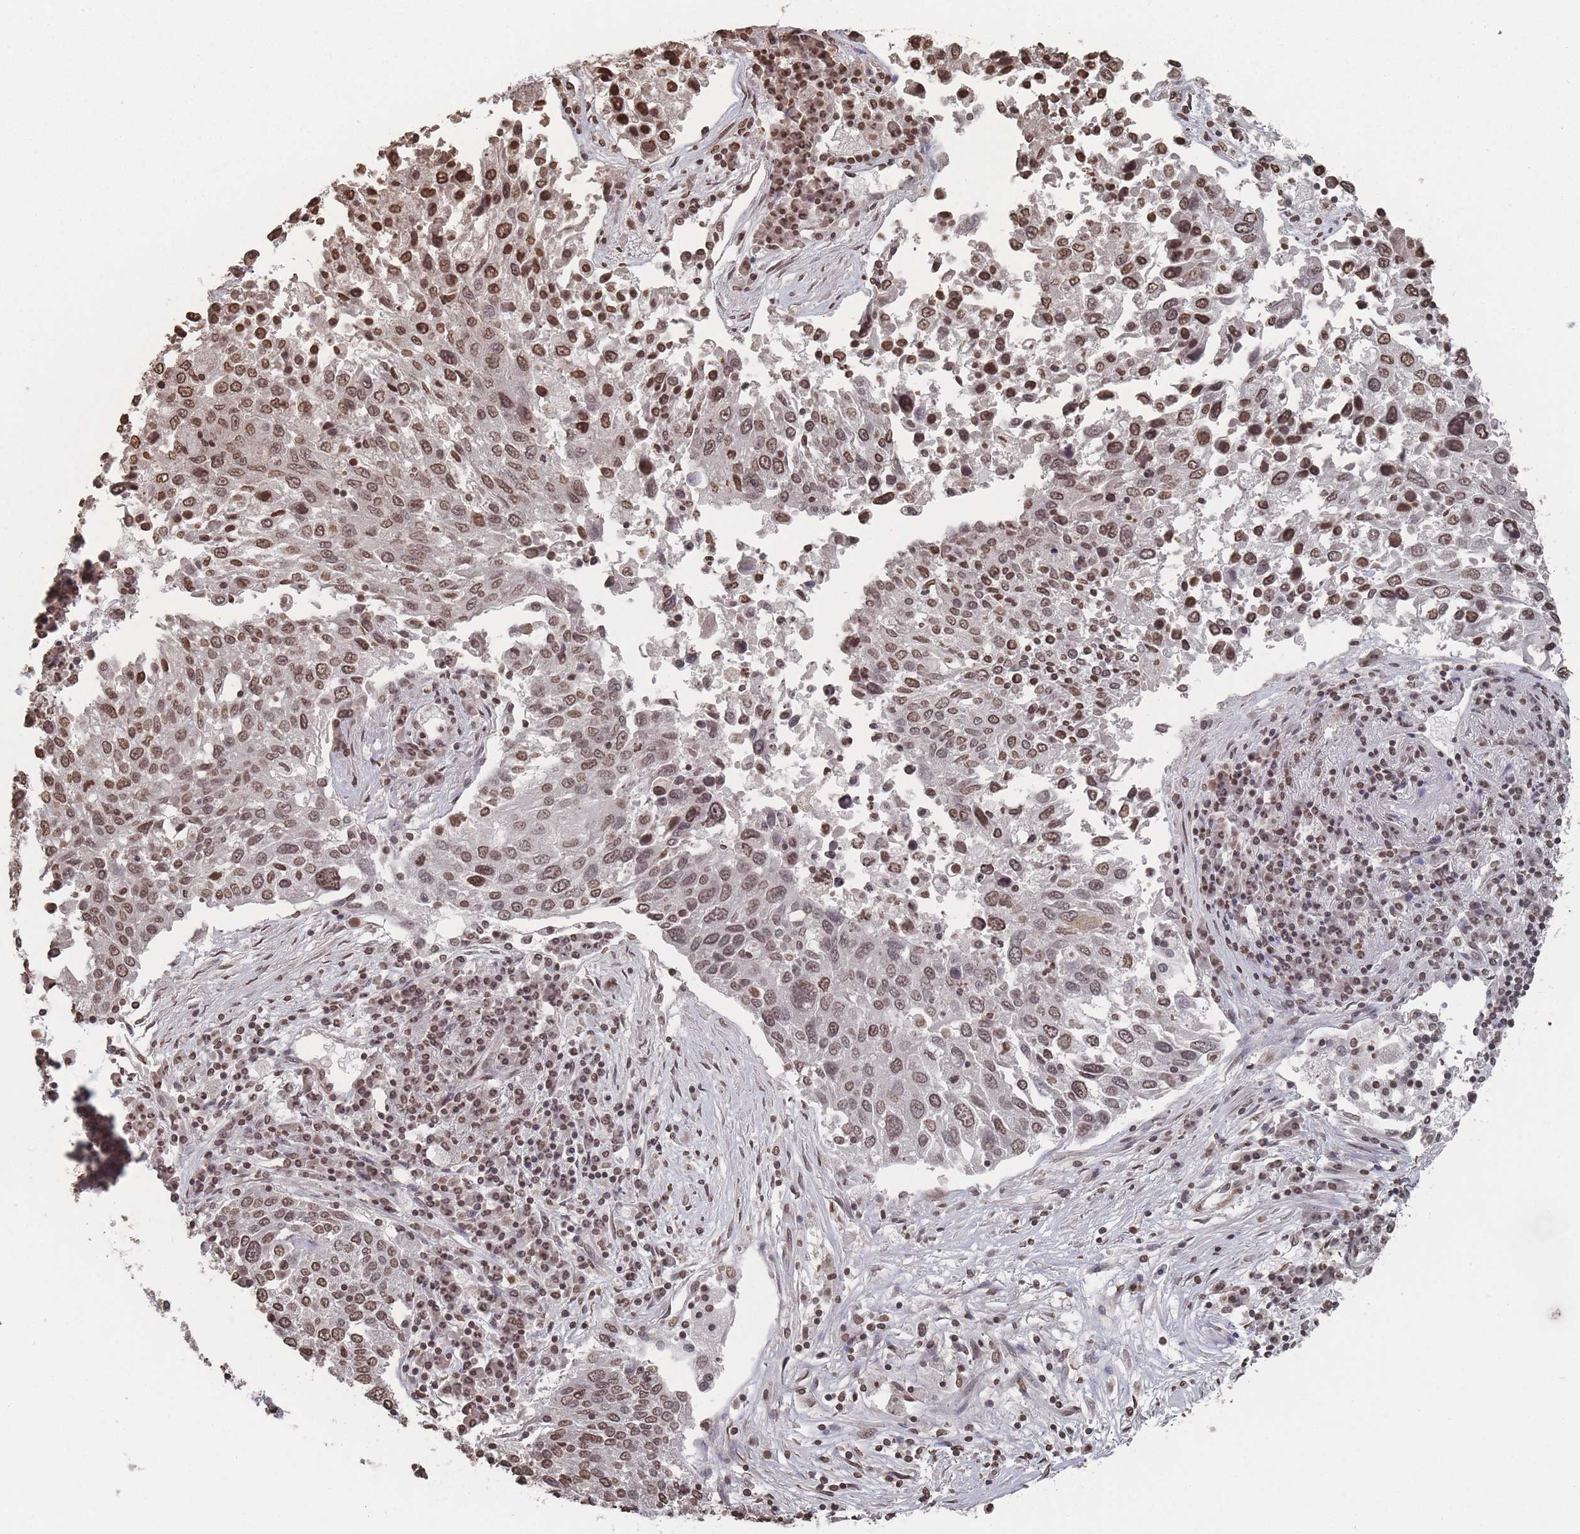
{"staining": {"intensity": "moderate", "quantity": ">75%", "location": "nuclear"}, "tissue": "lung cancer", "cell_type": "Tumor cells", "image_type": "cancer", "snomed": [{"axis": "morphology", "description": "Squamous cell carcinoma, NOS"}, {"axis": "topography", "description": "Lung"}], "caption": "Tumor cells reveal moderate nuclear staining in about >75% of cells in lung cancer (squamous cell carcinoma). The protein of interest is shown in brown color, while the nuclei are stained blue.", "gene": "PLEKHG5", "patient": {"sex": "male", "age": 65}}